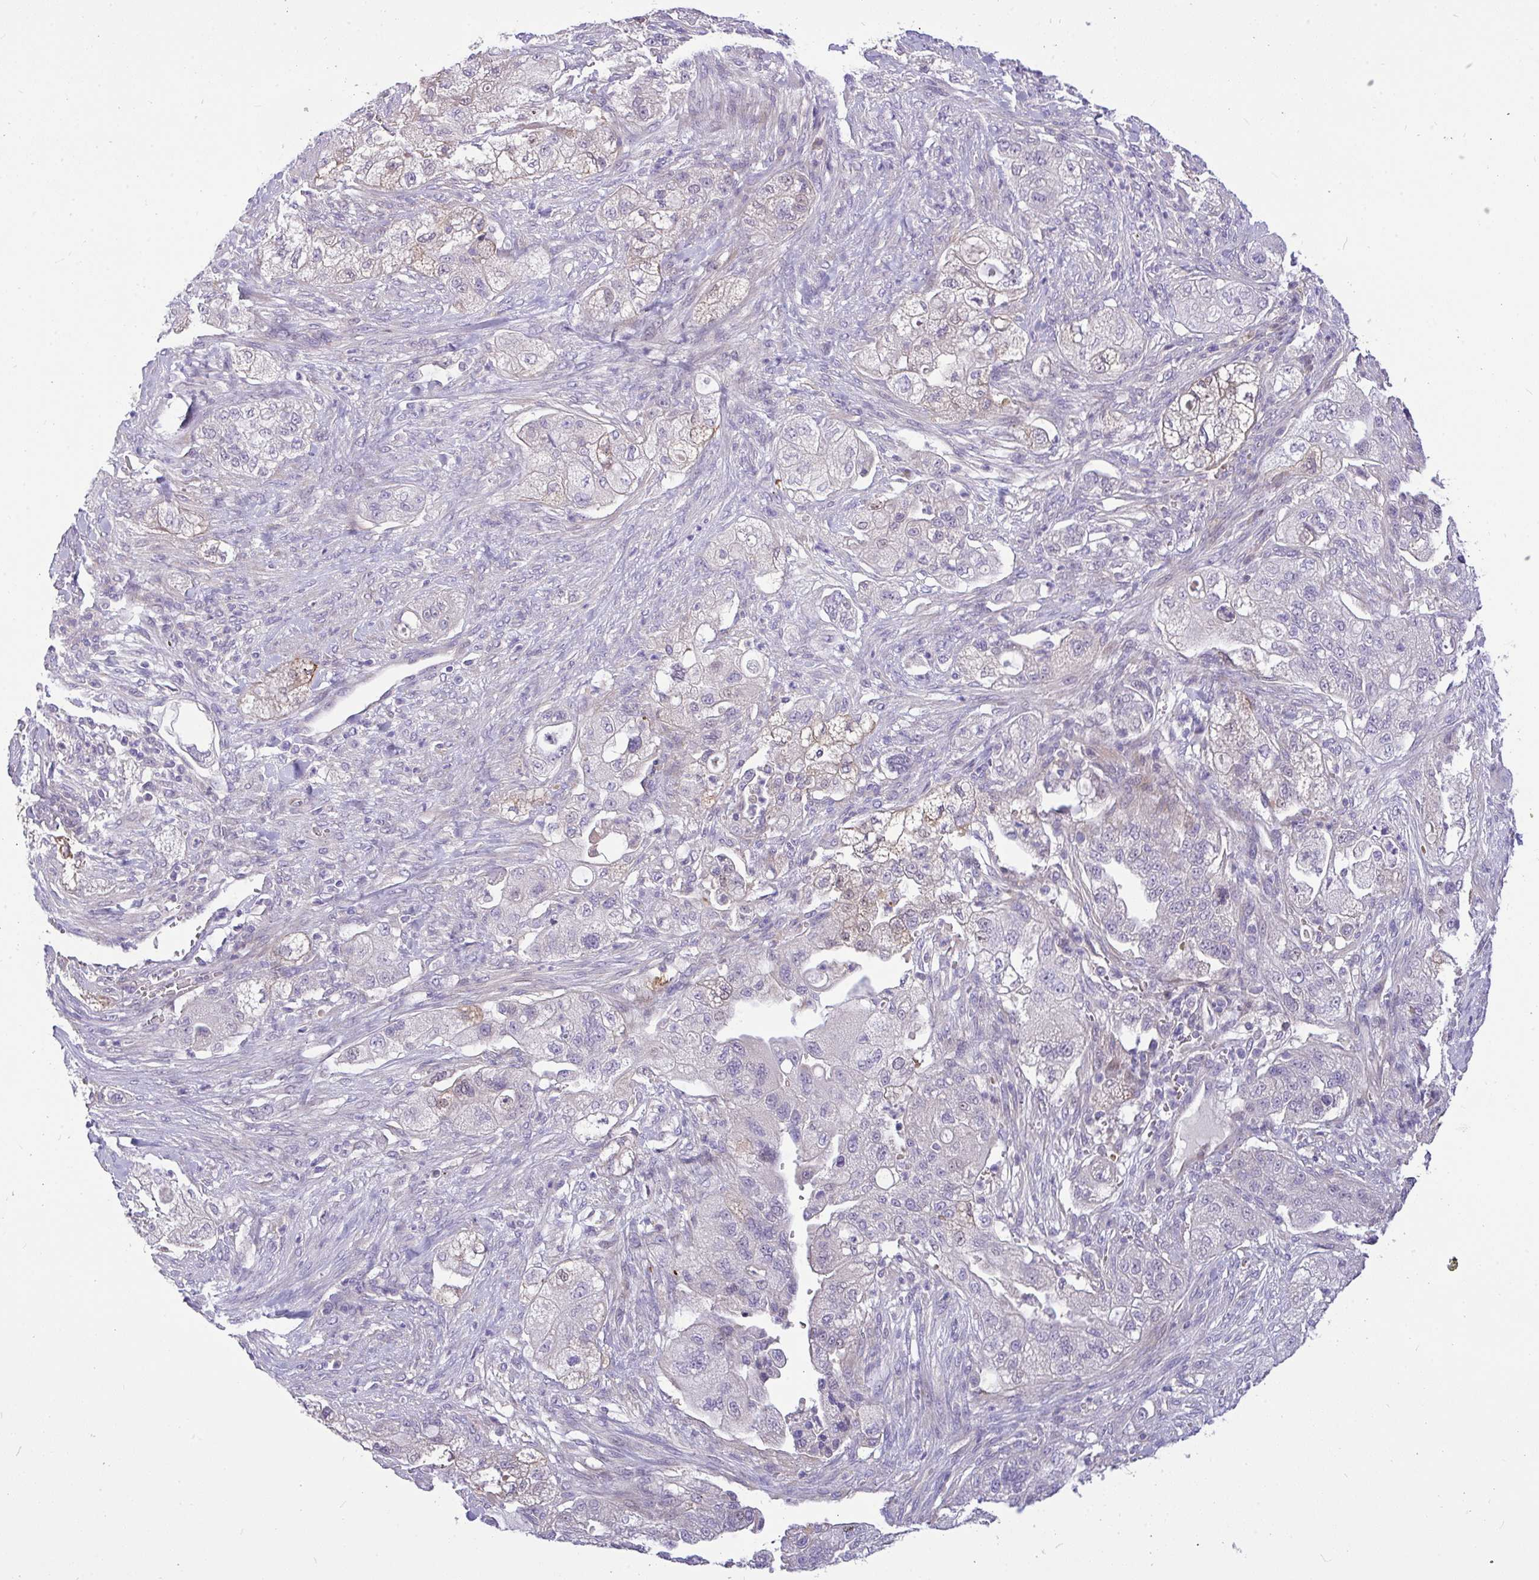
{"staining": {"intensity": "negative", "quantity": "none", "location": "none"}, "tissue": "pancreatic cancer", "cell_type": "Tumor cells", "image_type": "cancer", "snomed": [{"axis": "morphology", "description": "Adenocarcinoma, NOS"}, {"axis": "topography", "description": "Pancreas"}], "caption": "There is no significant staining in tumor cells of pancreatic cancer.", "gene": "MOCS1", "patient": {"sex": "female", "age": 78}}